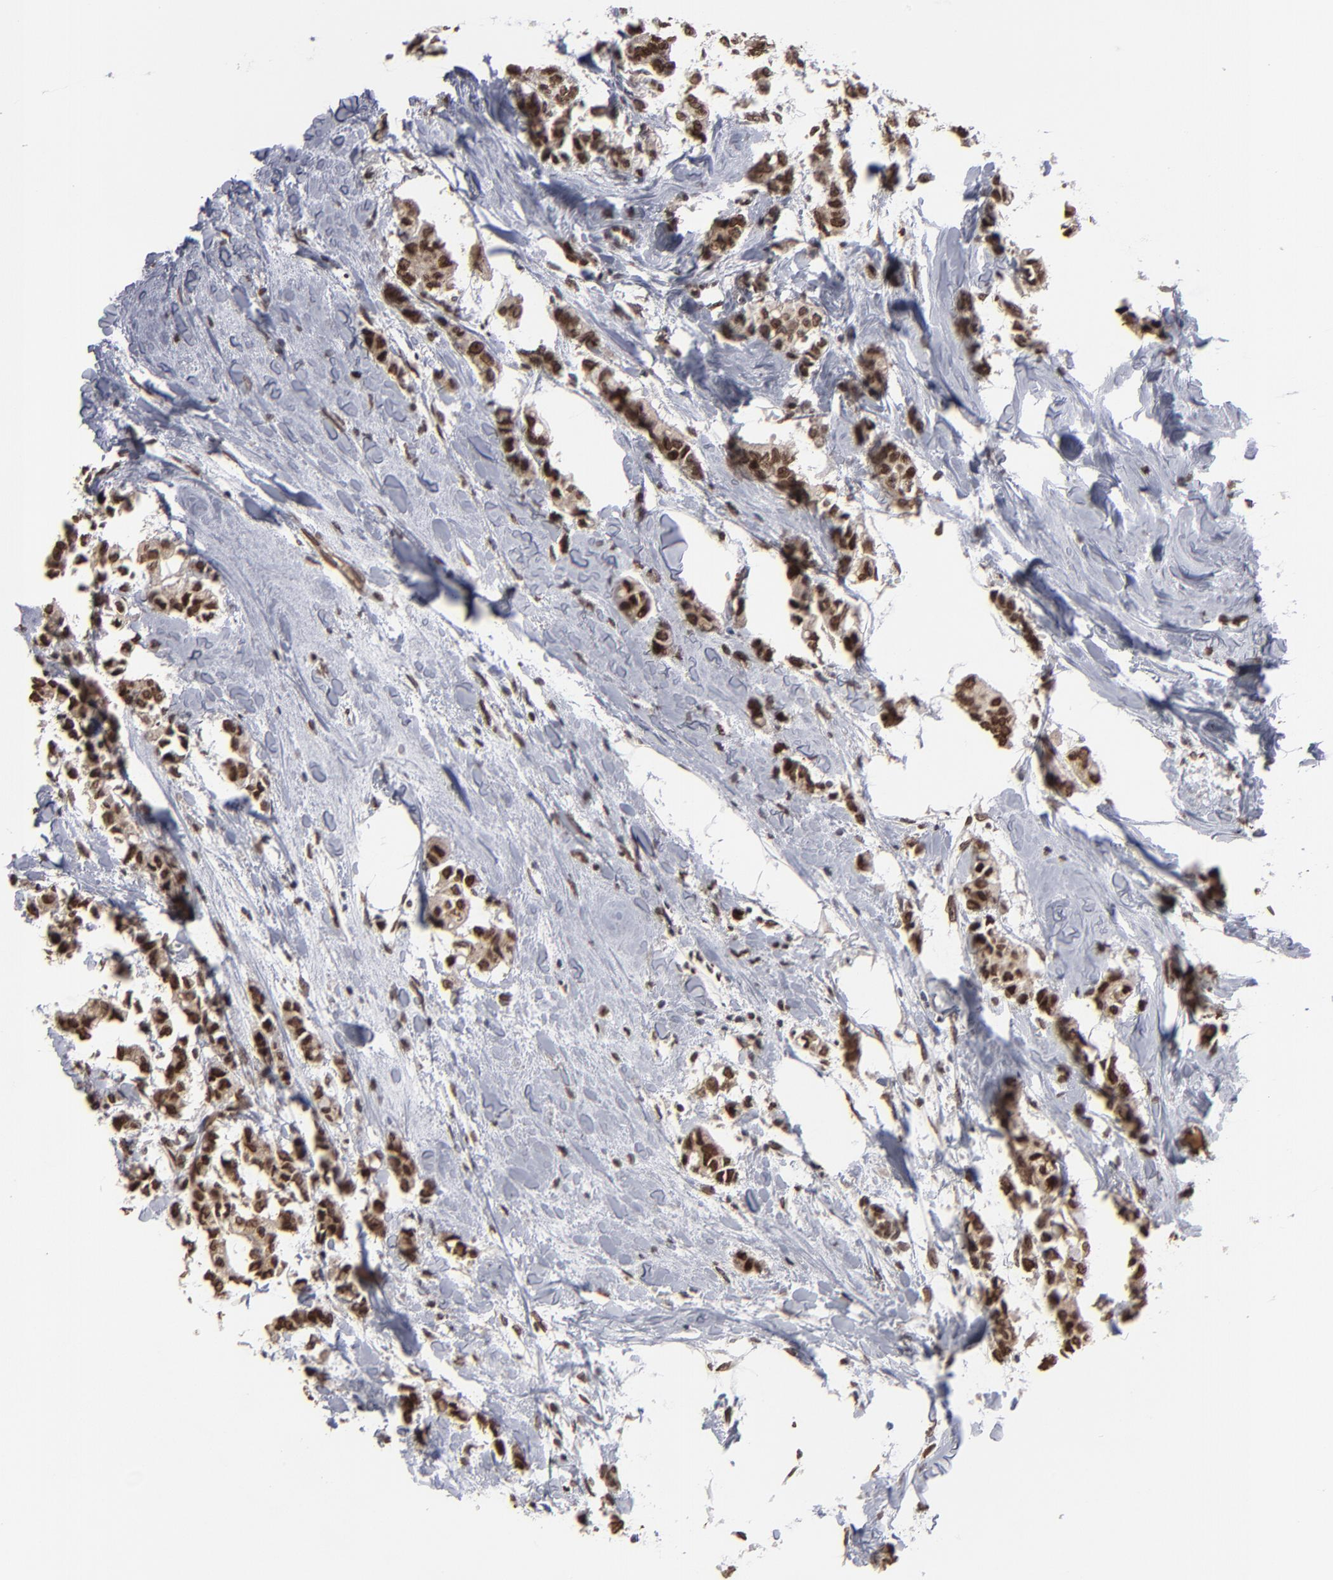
{"staining": {"intensity": "strong", "quantity": ">75%", "location": "nuclear"}, "tissue": "breast cancer", "cell_type": "Tumor cells", "image_type": "cancer", "snomed": [{"axis": "morphology", "description": "Duct carcinoma"}, {"axis": "topography", "description": "Breast"}], "caption": "IHC (DAB) staining of breast cancer displays strong nuclear protein staining in approximately >75% of tumor cells.", "gene": "BAZ1A", "patient": {"sex": "female", "age": 84}}